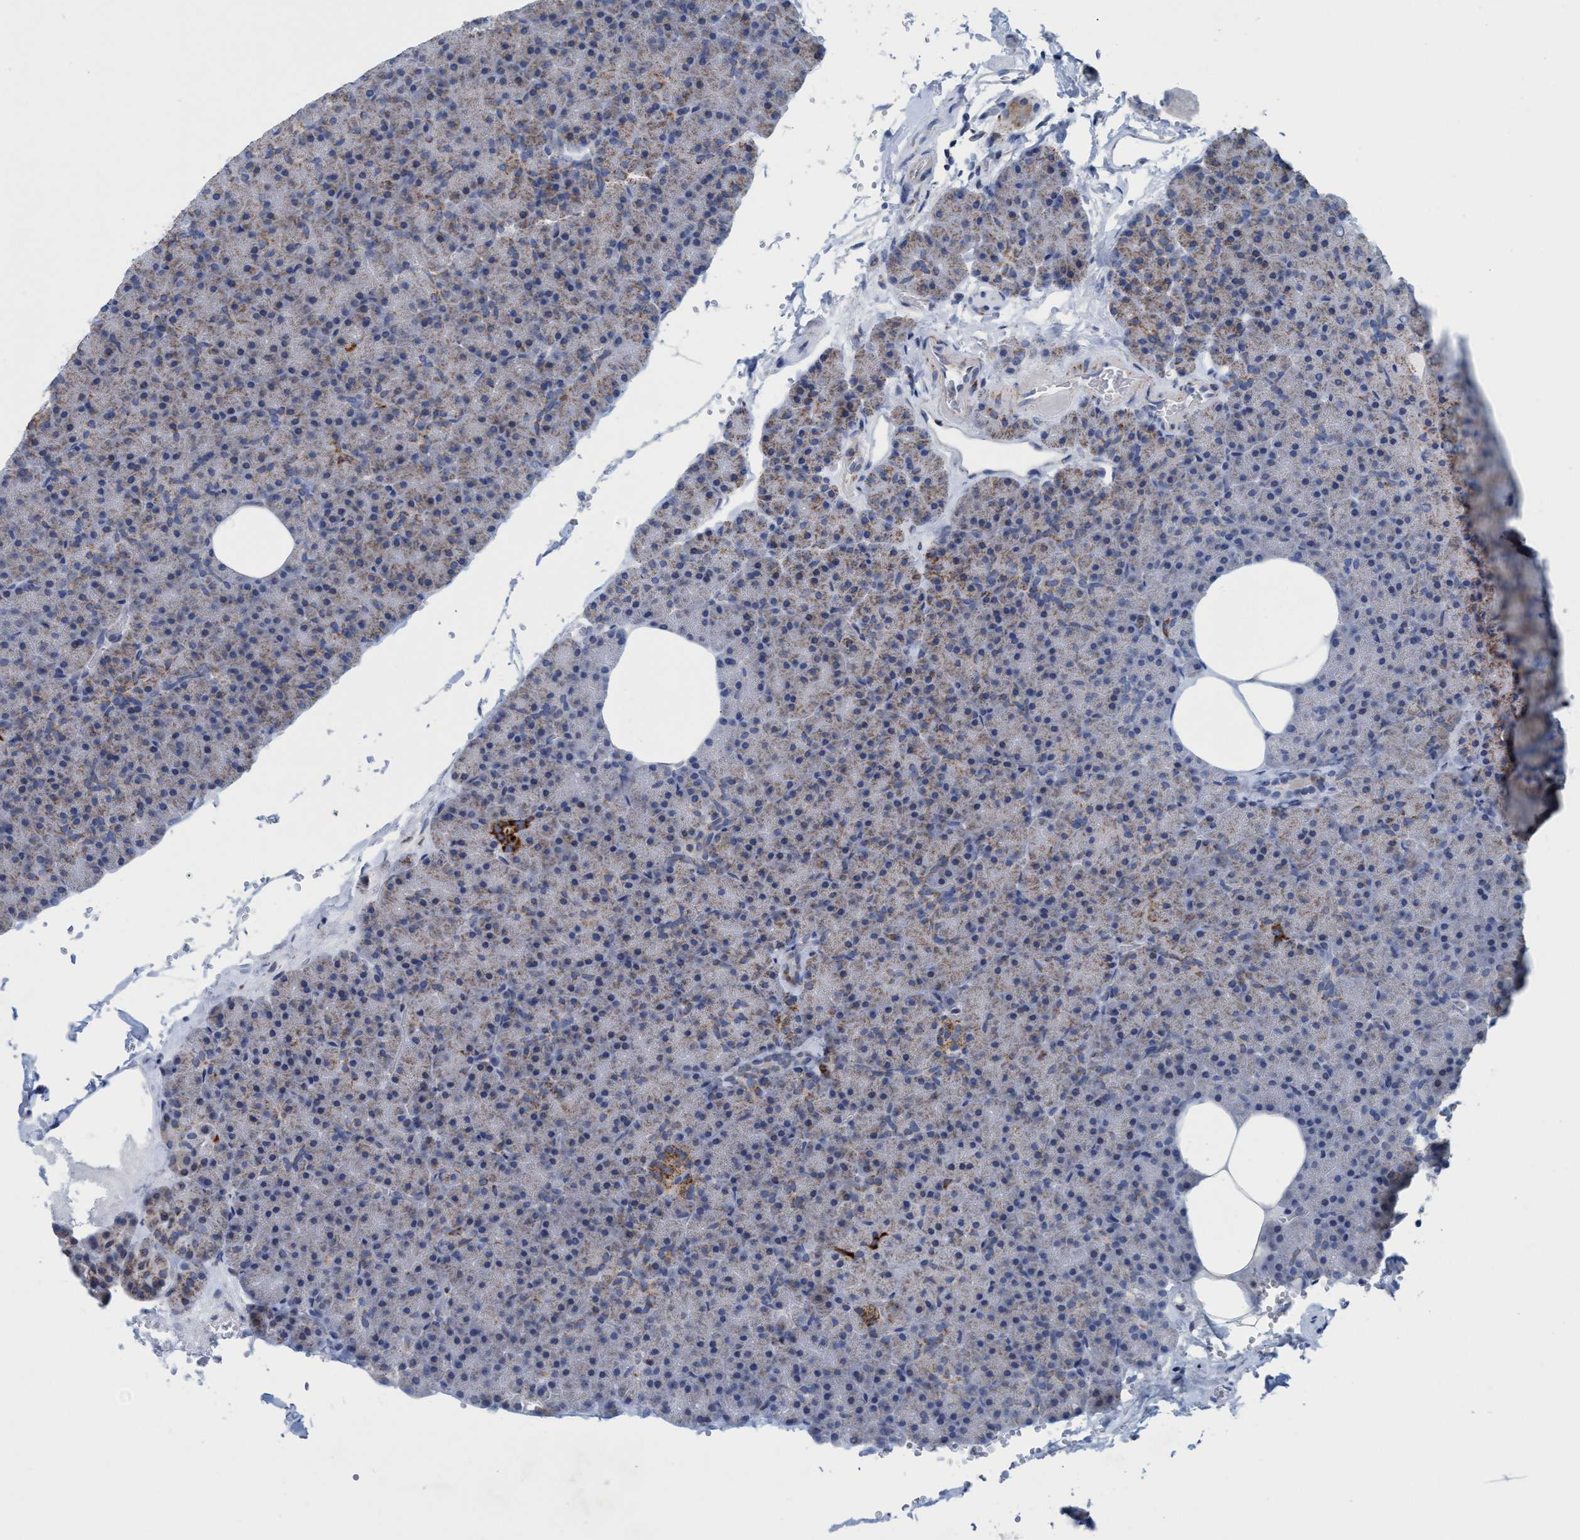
{"staining": {"intensity": "moderate", "quantity": "25%-75%", "location": "cytoplasmic/membranous"}, "tissue": "pancreas", "cell_type": "Exocrine glandular cells", "image_type": "normal", "snomed": [{"axis": "morphology", "description": "Normal tissue, NOS"}, {"axis": "morphology", "description": "Carcinoid, malignant, NOS"}, {"axis": "topography", "description": "Pancreas"}], "caption": "The immunohistochemical stain shows moderate cytoplasmic/membranous expression in exocrine glandular cells of normal pancreas.", "gene": "GGA3", "patient": {"sex": "female", "age": 35}}